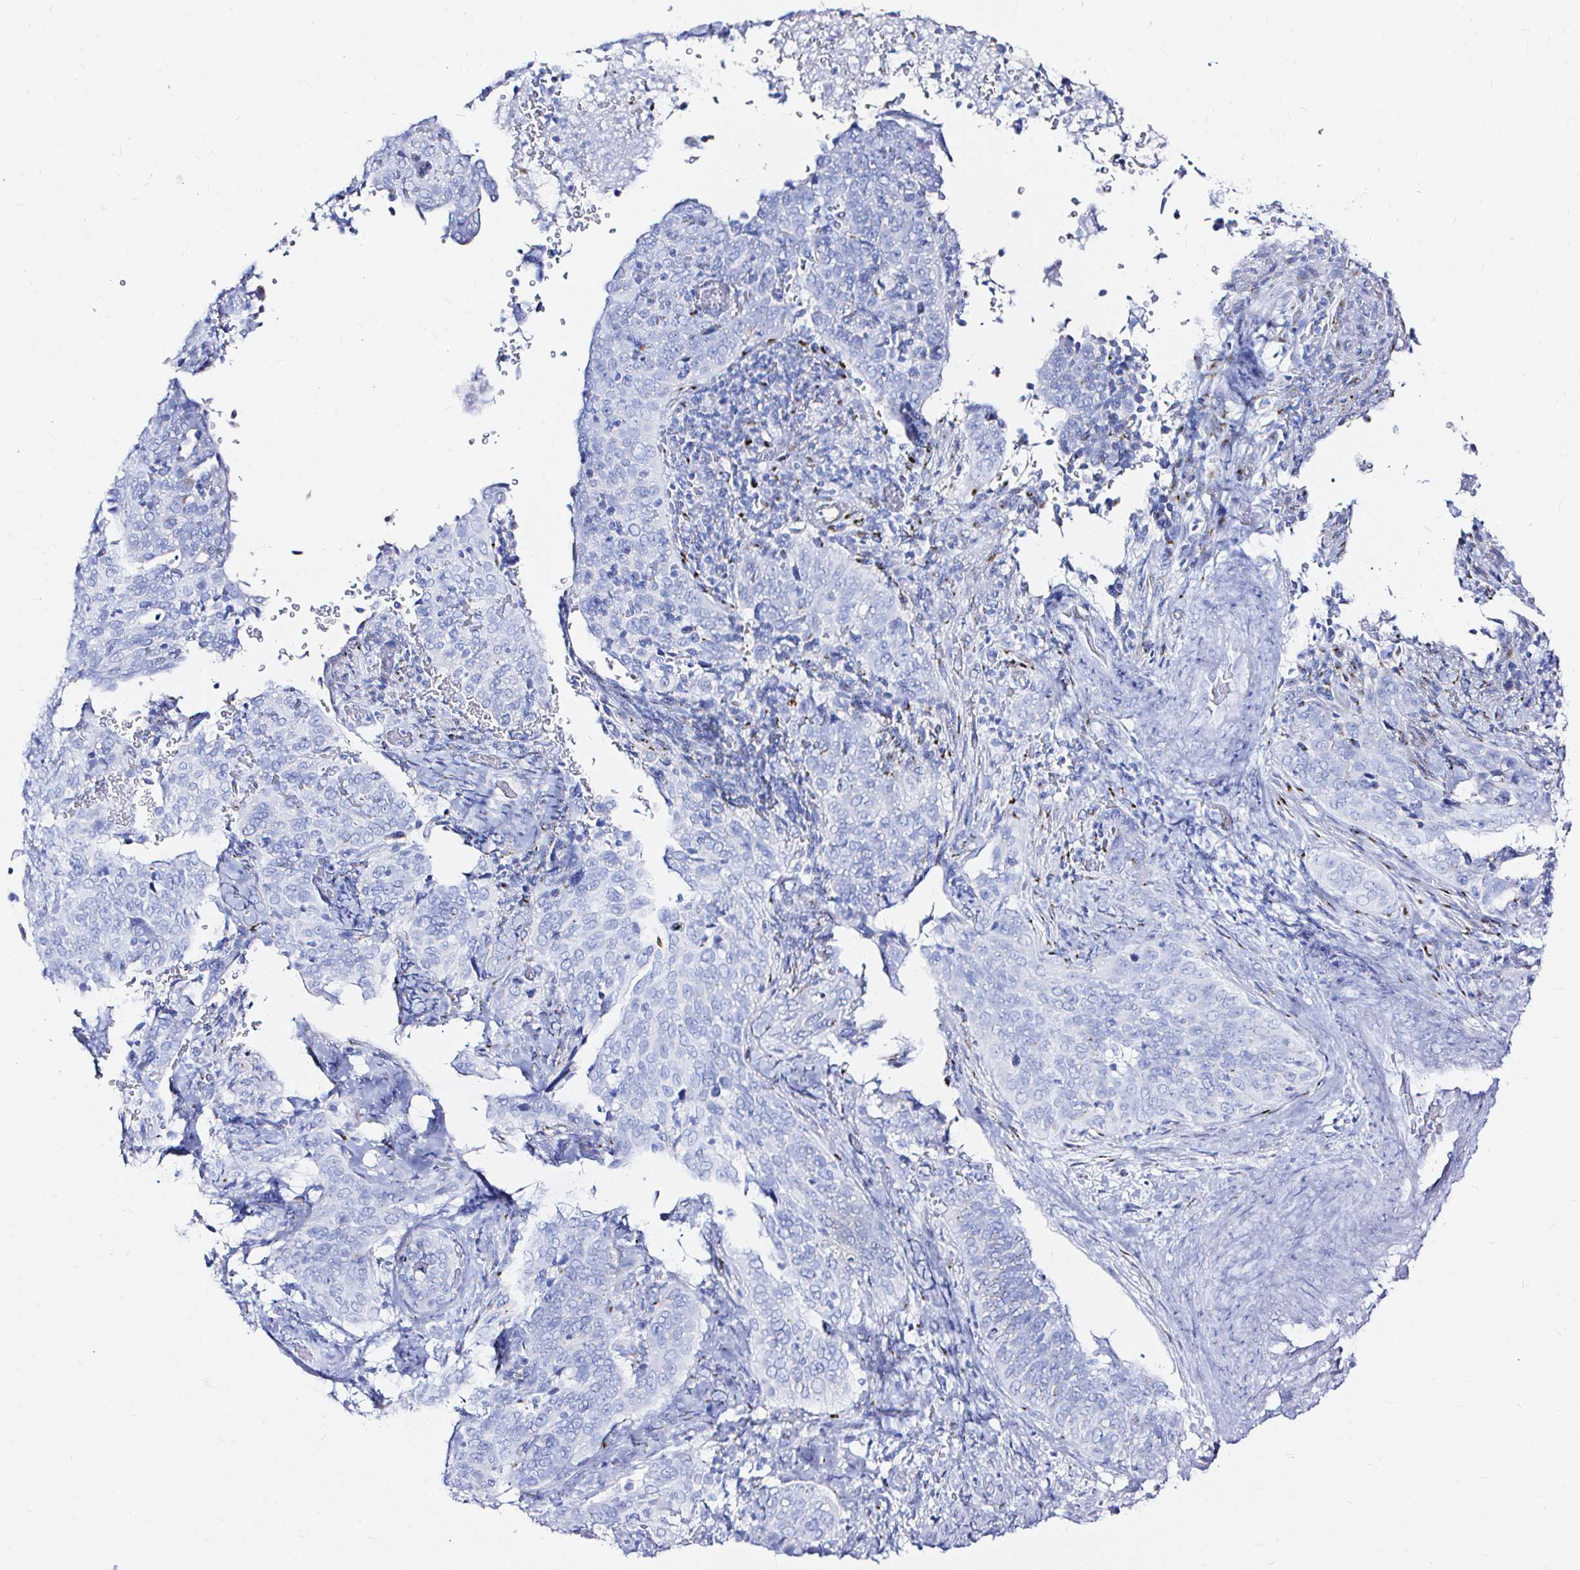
{"staining": {"intensity": "negative", "quantity": "none", "location": "none"}, "tissue": "cervical cancer", "cell_type": "Tumor cells", "image_type": "cancer", "snomed": [{"axis": "morphology", "description": "Squamous cell carcinoma, NOS"}, {"axis": "topography", "description": "Cervix"}], "caption": "Cervical squamous cell carcinoma was stained to show a protein in brown. There is no significant expression in tumor cells.", "gene": "ZNF432", "patient": {"sex": "female", "age": 38}}